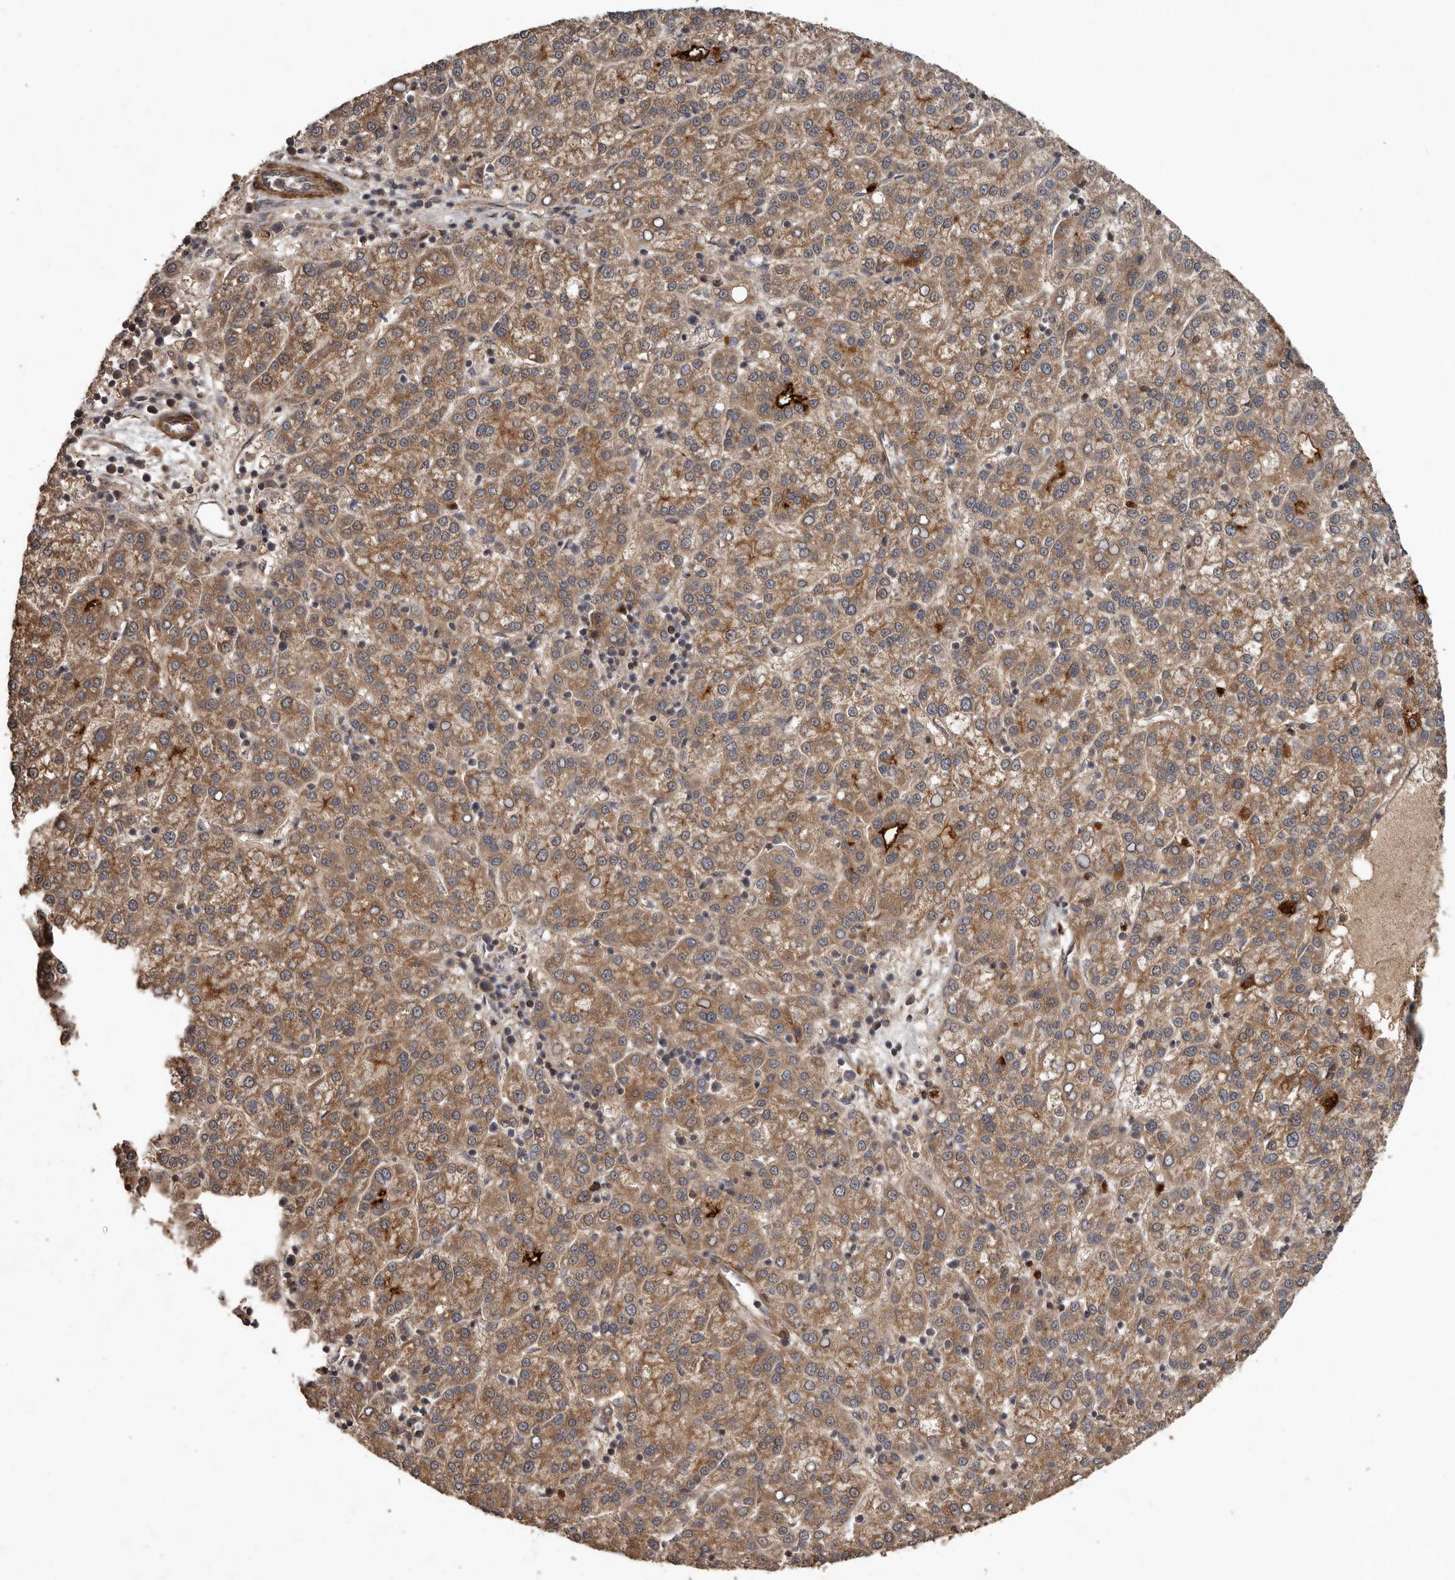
{"staining": {"intensity": "moderate", "quantity": ">75%", "location": "cytoplasmic/membranous"}, "tissue": "liver cancer", "cell_type": "Tumor cells", "image_type": "cancer", "snomed": [{"axis": "morphology", "description": "Carcinoma, Hepatocellular, NOS"}, {"axis": "topography", "description": "Liver"}], "caption": "Immunohistochemistry (IHC) (DAB) staining of liver hepatocellular carcinoma displays moderate cytoplasmic/membranous protein staining in about >75% of tumor cells. (Brightfield microscopy of DAB IHC at high magnification).", "gene": "ARHGEF5", "patient": {"sex": "female", "age": 58}}